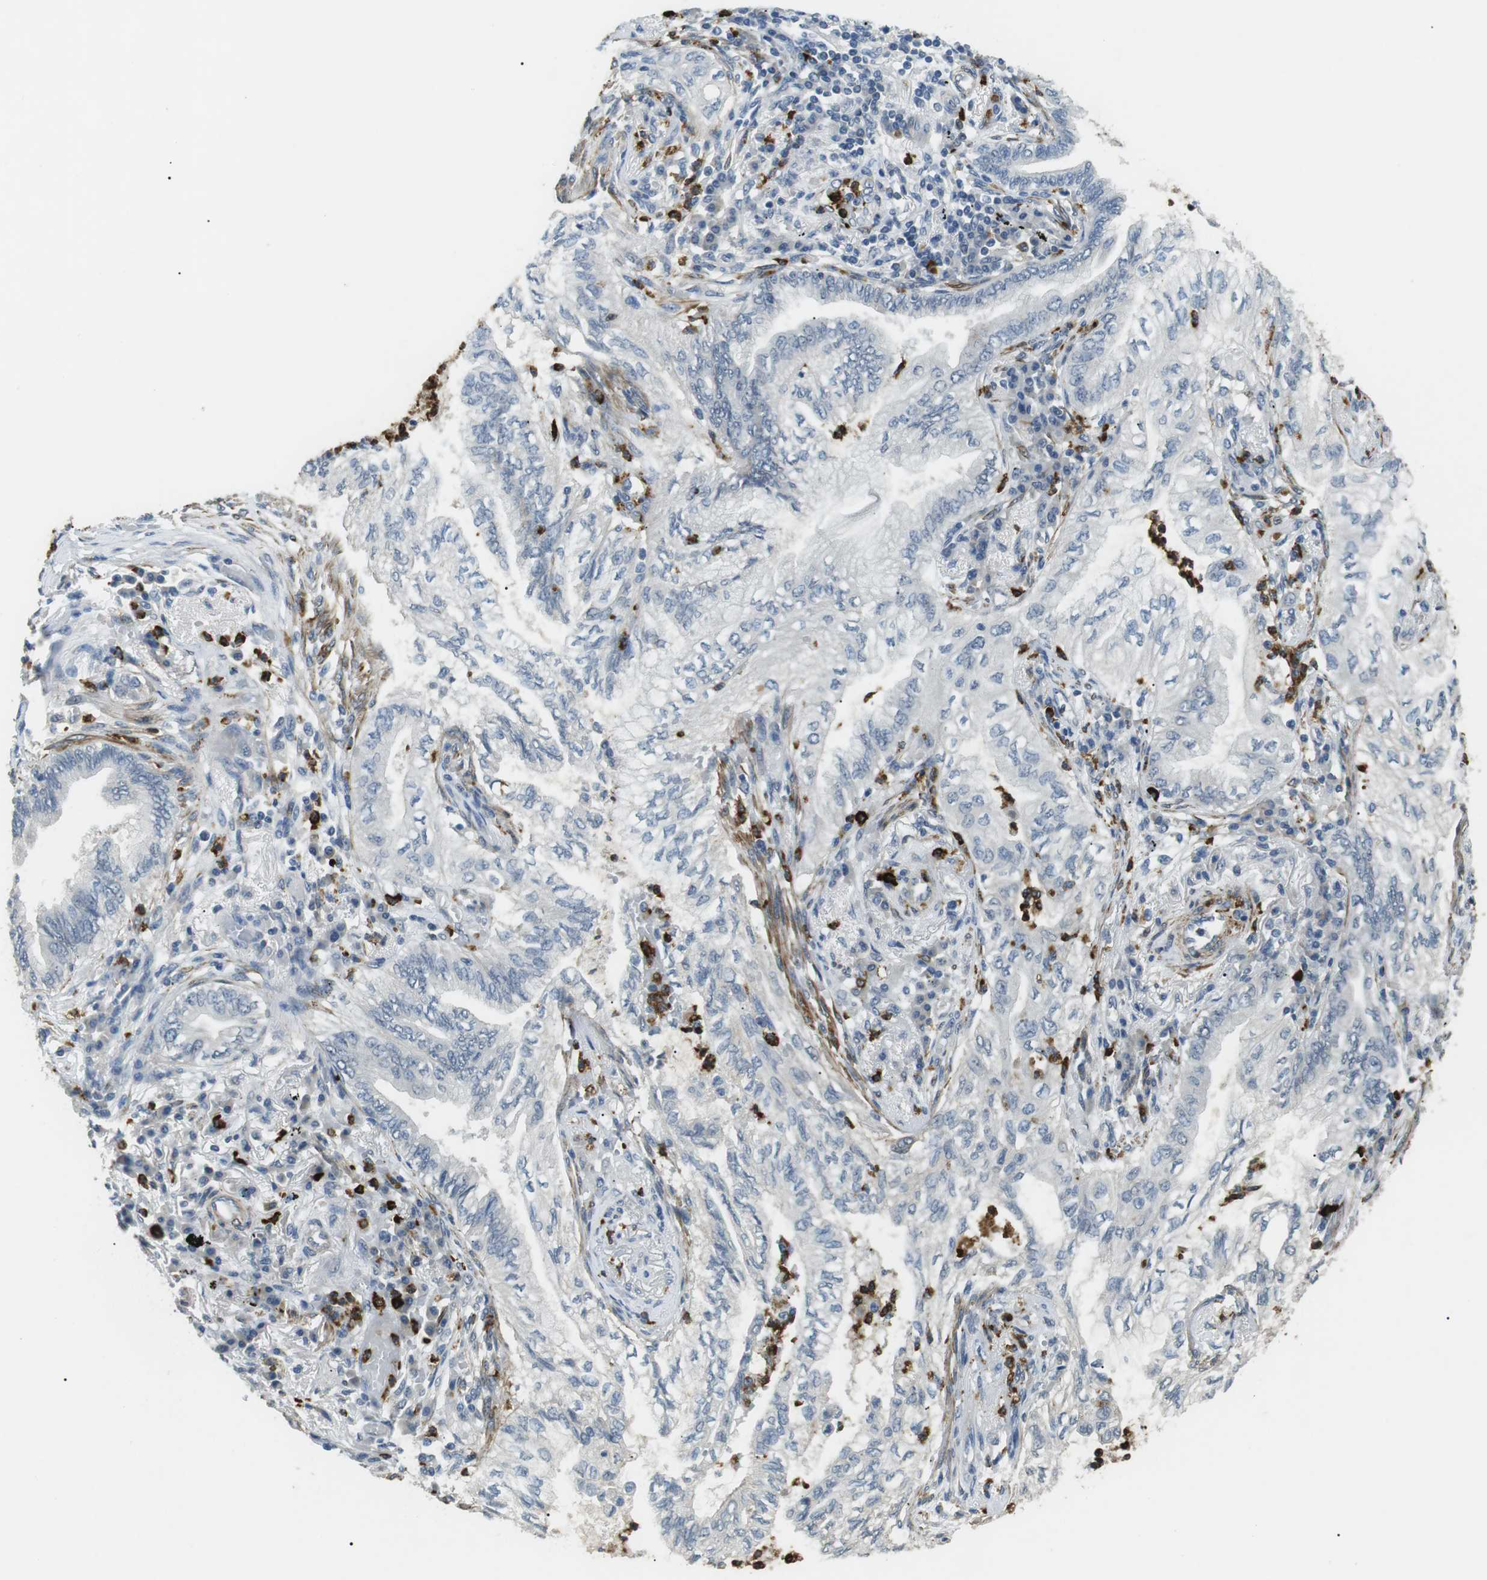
{"staining": {"intensity": "negative", "quantity": "none", "location": "none"}, "tissue": "lung cancer", "cell_type": "Tumor cells", "image_type": "cancer", "snomed": [{"axis": "morphology", "description": "Normal tissue, NOS"}, {"axis": "morphology", "description": "Adenocarcinoma, NOS"}, {"axis": "topography", "description": "Bronchus"}, {"axis": "topography", "description": "Lung"}], "caption": "There is no significant positivity in tumor cells of adenocarcinoma (lung).", "gene": "GZMM", "patient": {"sex": "female", "age": 70}}